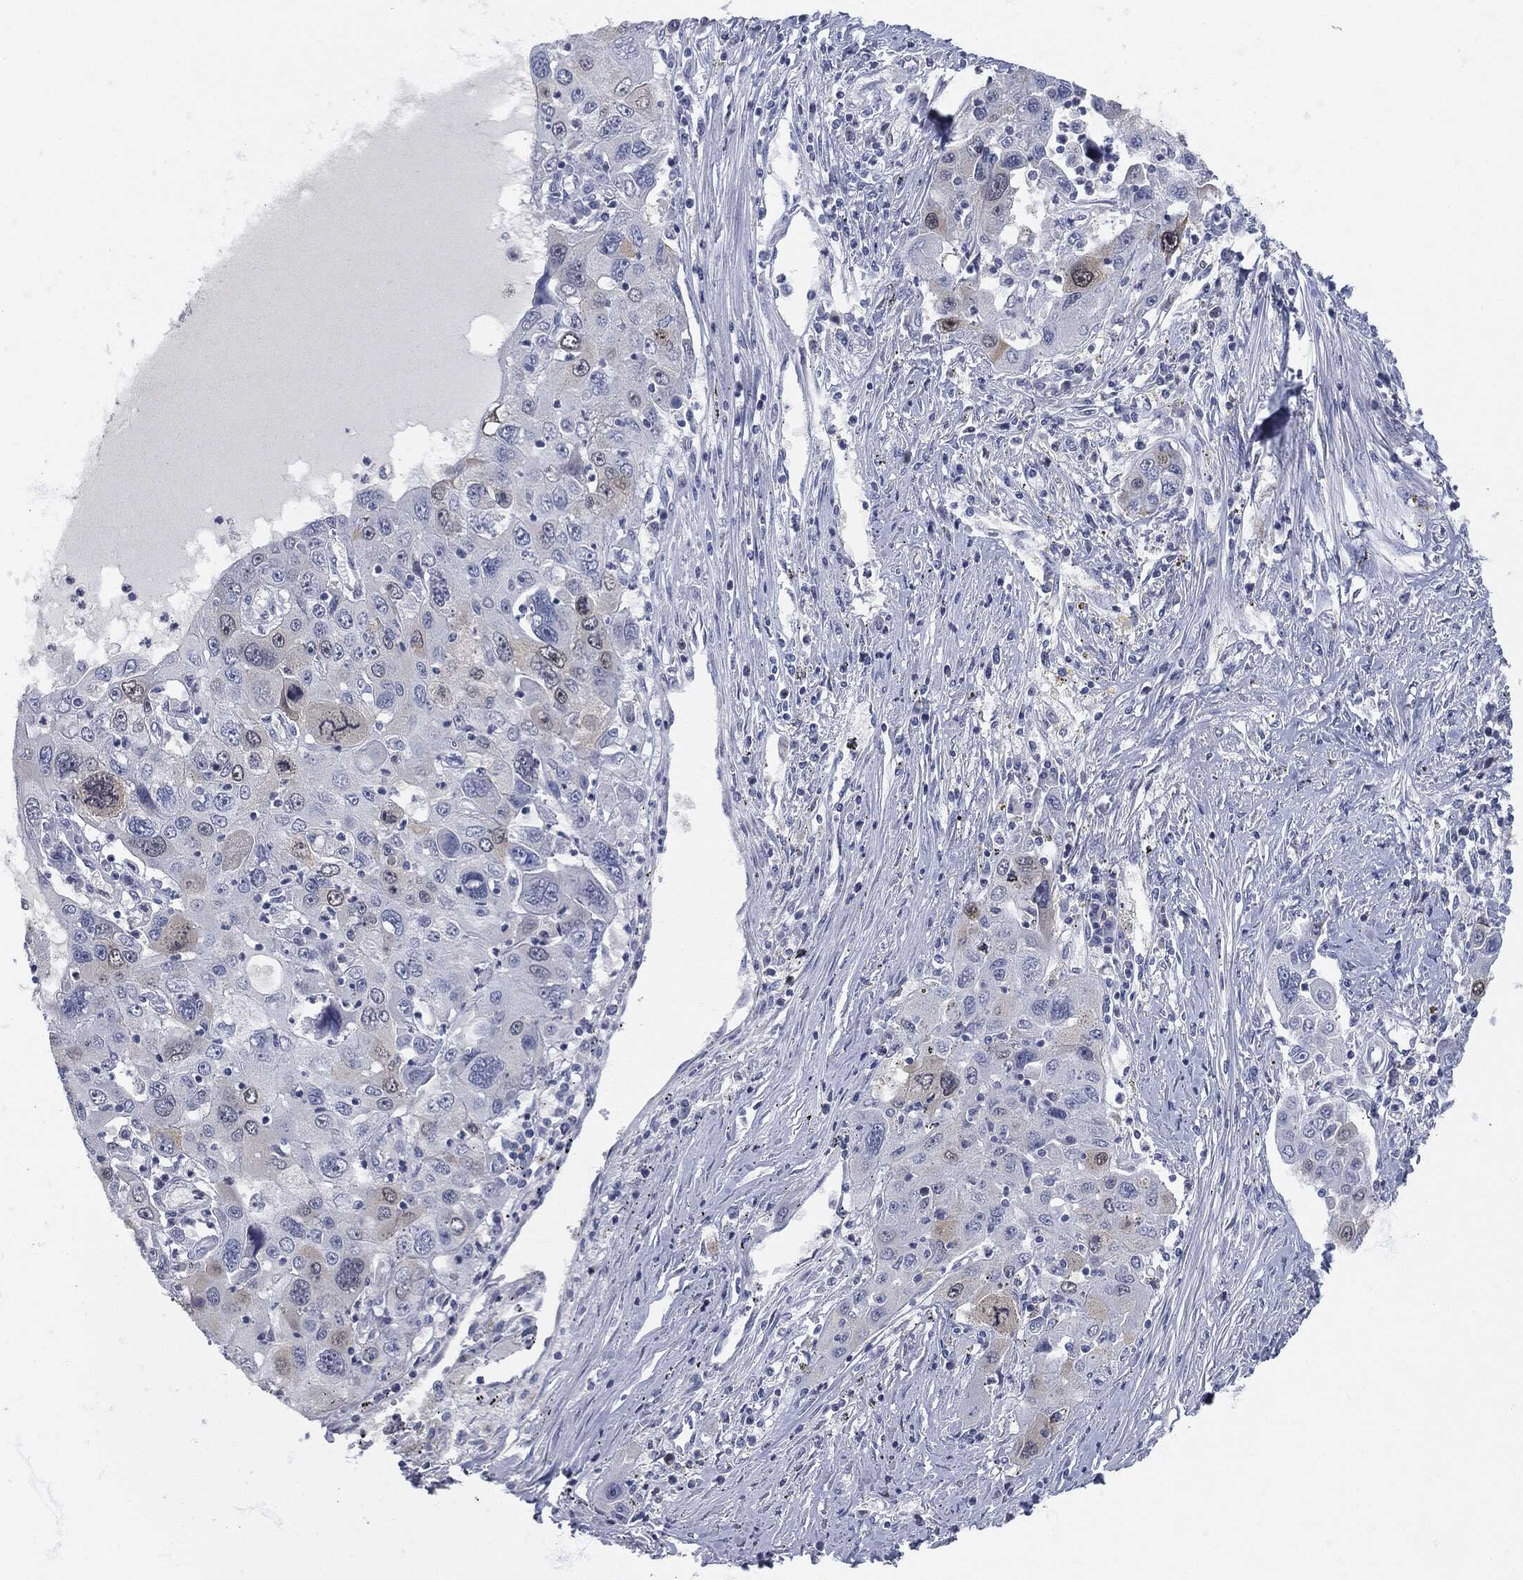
{"staining": {"intensity": "negative", "quantity": "none", "location": "none"}, "tissue": "stomach cancer", "cell_type": "Tumor cells", "image_type": "cancer", "snomed": [{"axis": "morphology", "description": "Adenocarcinoma, NOS"}, {"axis": "topography", "description": "Stomach"}], "caption": "Protein analysis of adenocarcinoma (stomach) shows no significant positivity in tumor cells.", "gene": "UBE2C", "patient": {"sex": "male", "age": 56}}